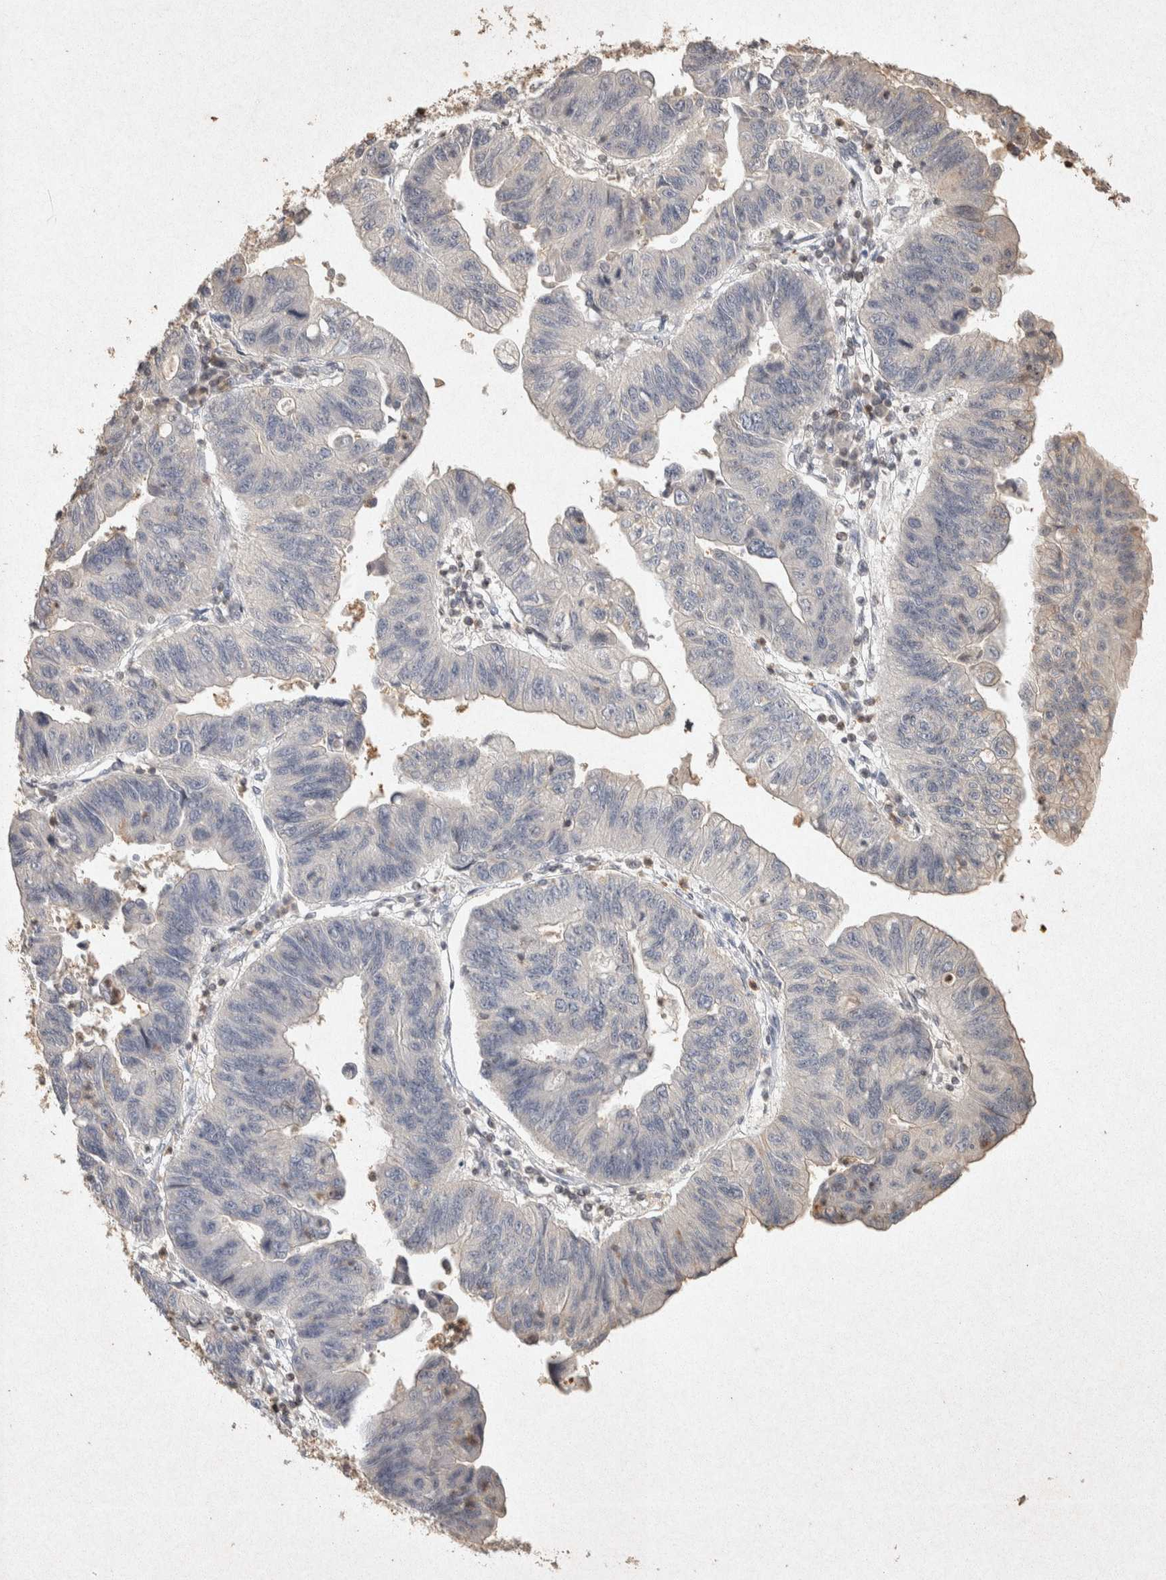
{"staining": {"intensity": "negative", "quantity": "none", "location": "none"}, "tissue": "stomach cancer", "cell_type": "Tumor cells", "image_type": "cancer", "snomed": [{"axis": "morphology", "description": "Adenocarcinoma, NOS"}, {"axis": "topography", "description": "Stomach"}], "caption": "This micrograph is of stomach adenocarcinoma stained with immunohistochemistry (IHC) to label a protein in brown with the nuclei are counter-stained blue. There is no staining in tumor cells.", "gene": "RAC2", "patient": {"sex": "male", "age": 59}}